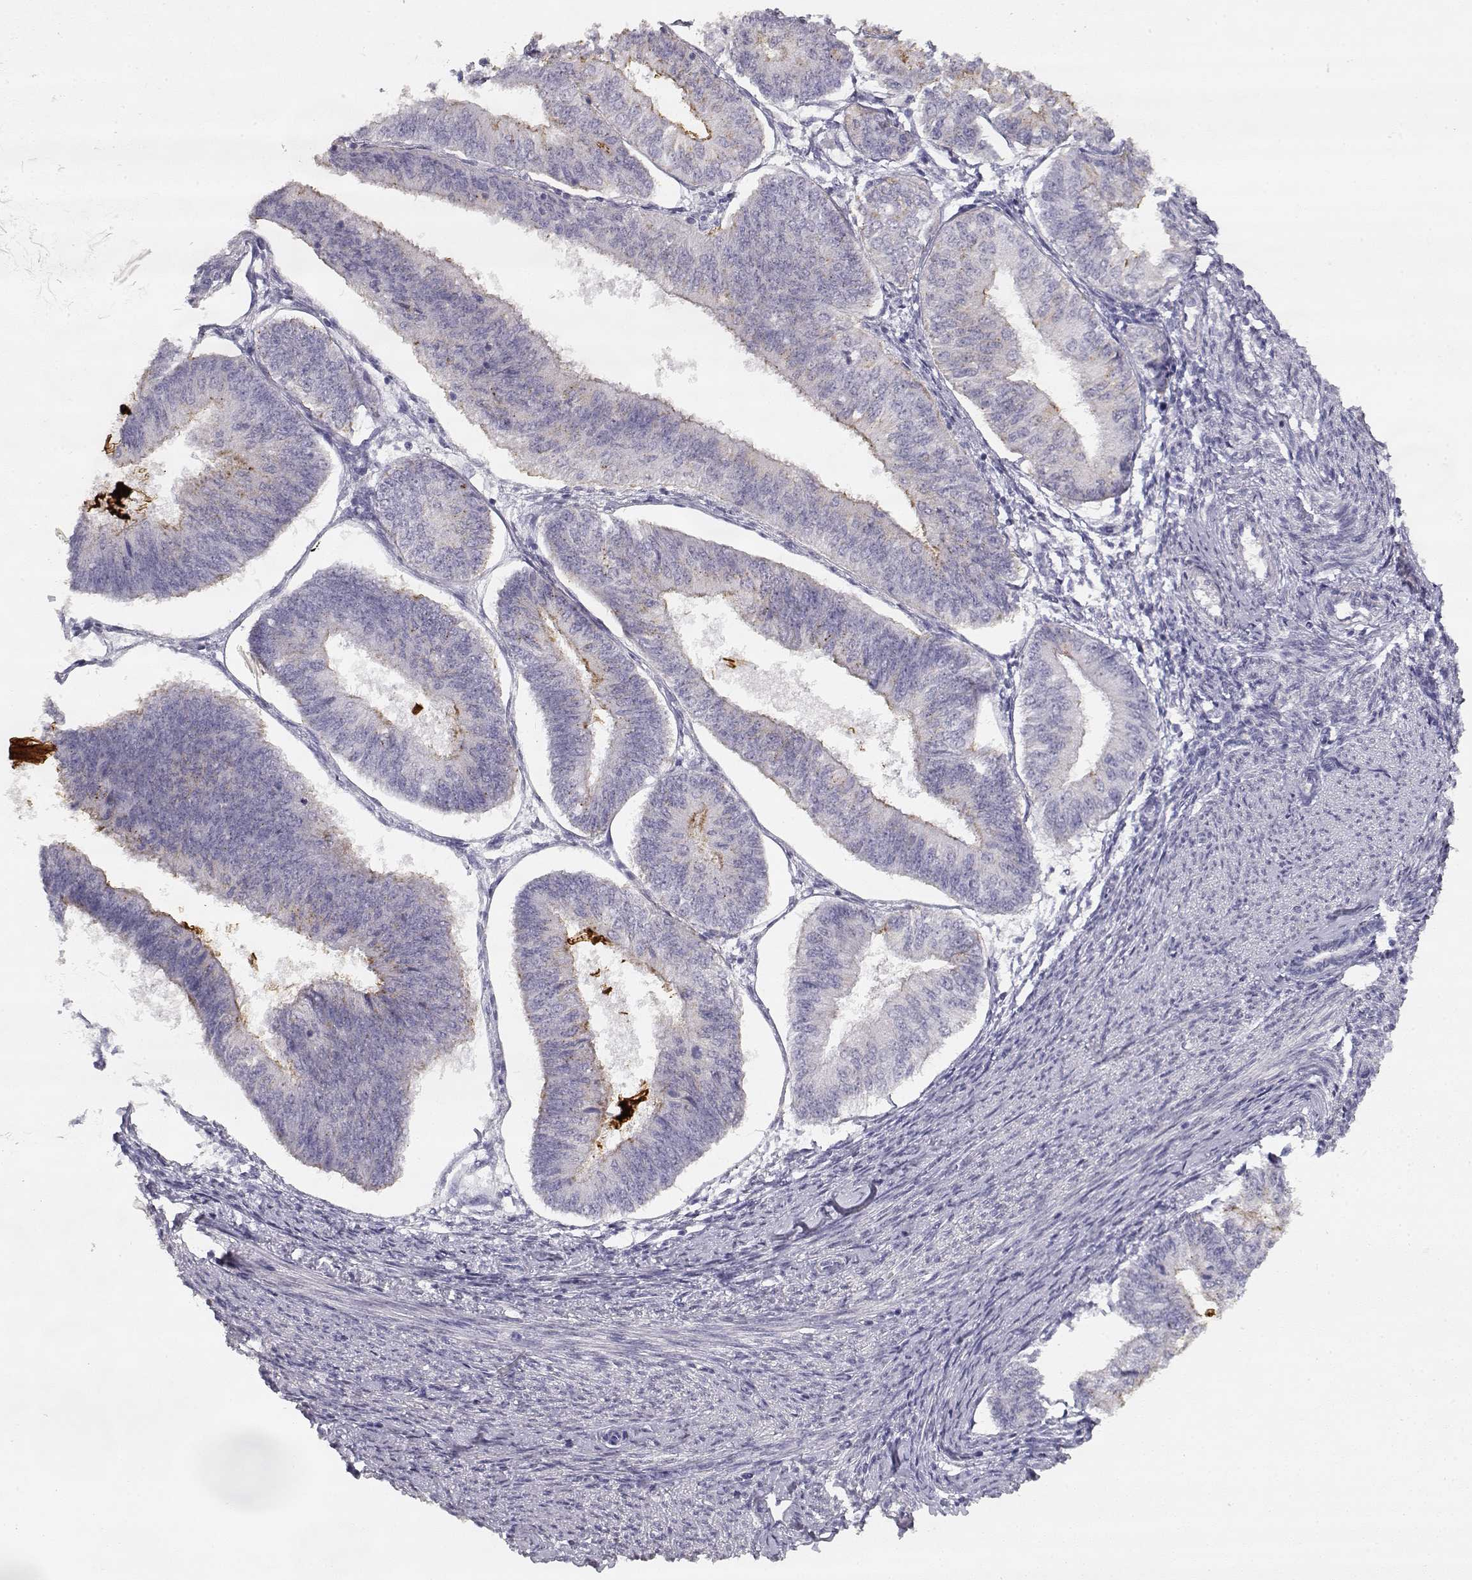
{"staining": {"intensity": "negative", "quantity": "none", "location": "none"}, "tissue": "endometrial cancer", "cell_type": "Tumor cells", "image_type": "cancer", "snomed": [{"axis": "morphology", "description": "Adenocarcinoma, NOS"}, {"axis": "topography", "description": "Endometrium"}], "caption": "High power microscopy photomicrograph of an immunohistochemistry photomicrograph of adenocarcinoma (endometrial), revealing no significant expression in tumor cells. (Brightfield microscopy of DAB (3,3'-diaminobenzidine) immunohistochemistry (IHC) at high magnification).", "gene": "TPH2", "patient": {"sex": "female", "age": 58}}